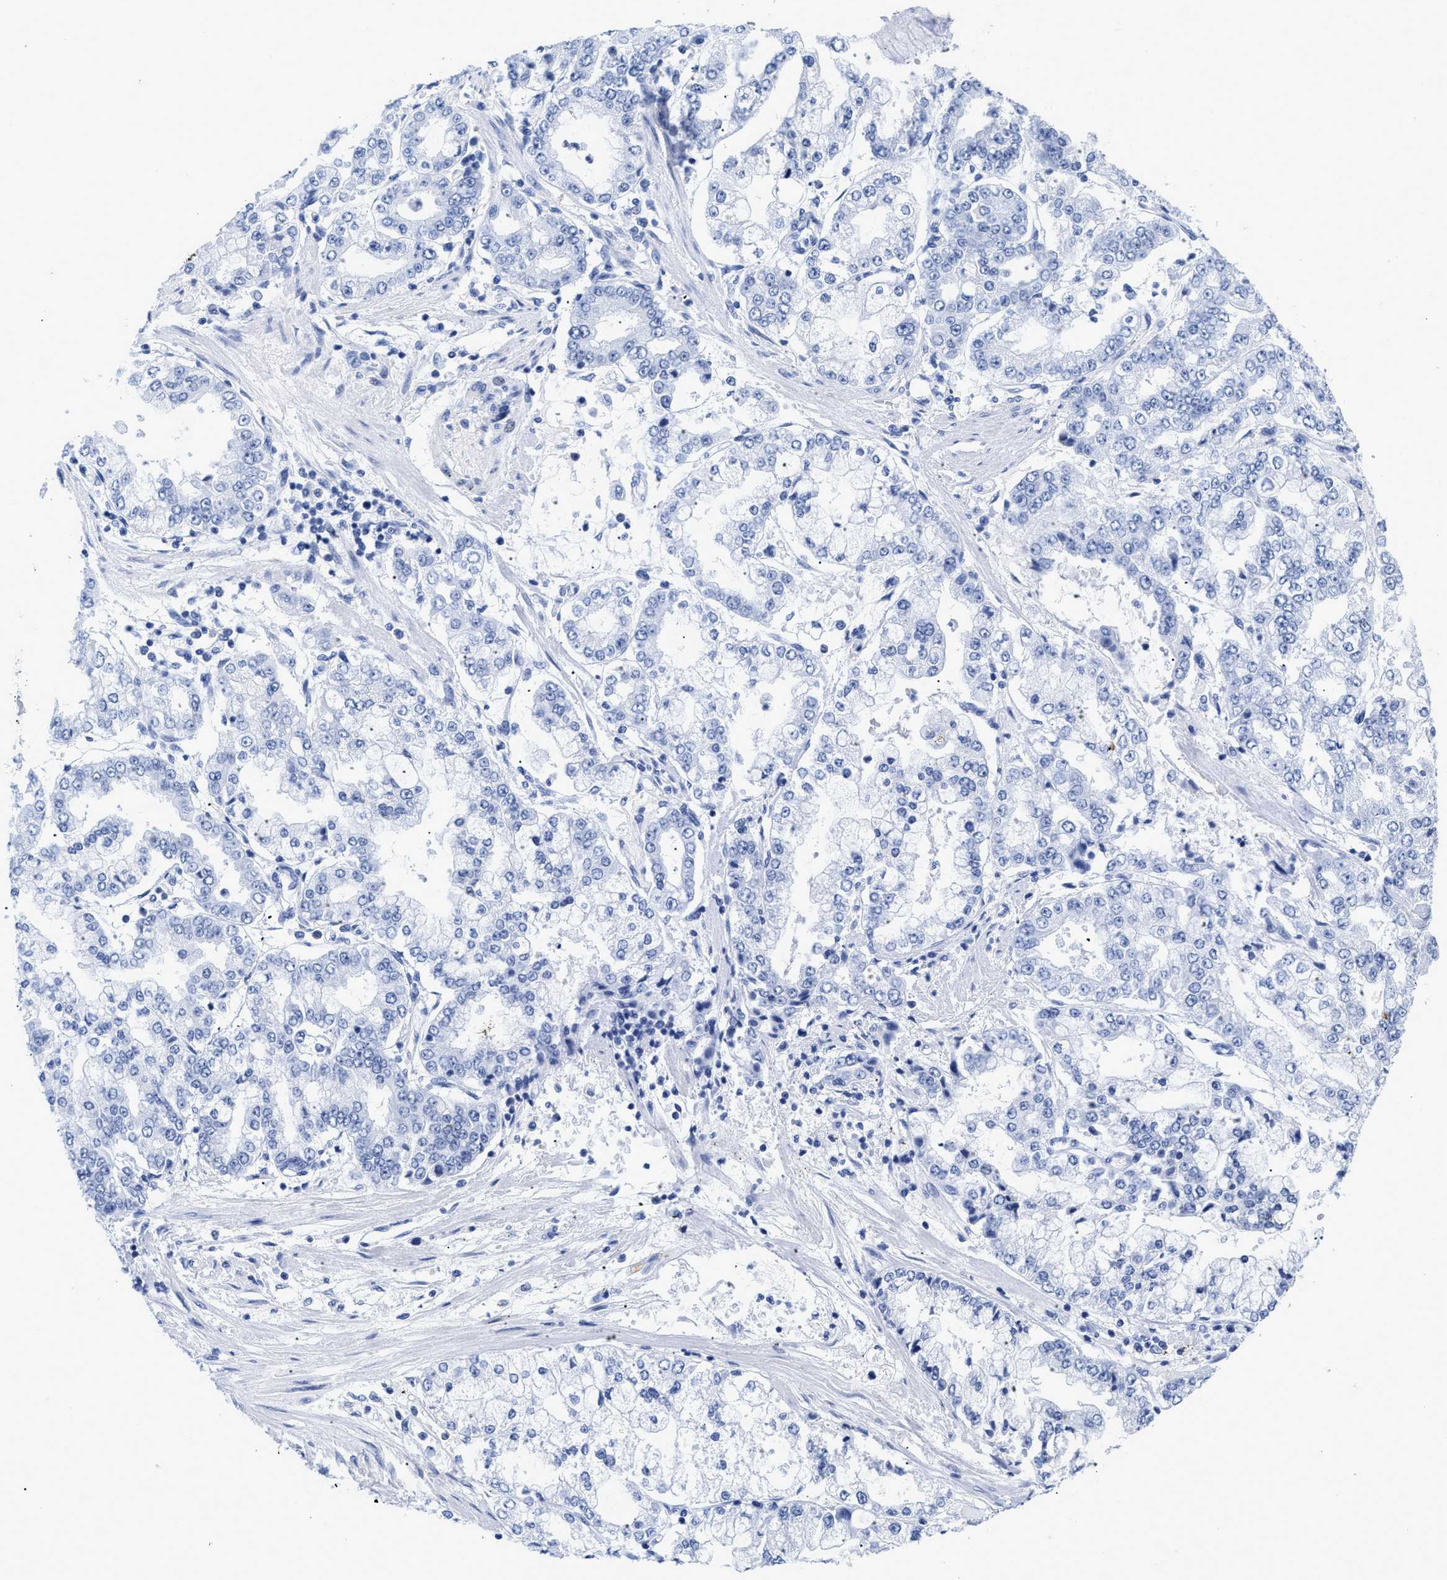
{"staining": {"intensity": "negative", "quantity": "none", "location": "none"}, "tissue": "stomach cancer", "cell_type": "Tumor cells", "image_type": "cancer", "snomed": [{"axis": "morphology", "description": "Adenocarcinoma, NOS"}, {"axis": "topography", "description": "Stomach"}], "caption": "Tumor cells are negative for protein expression in human stomach cancer.", "gene": "DUSP26", "patient": {"sex": "male", "age": 76}}